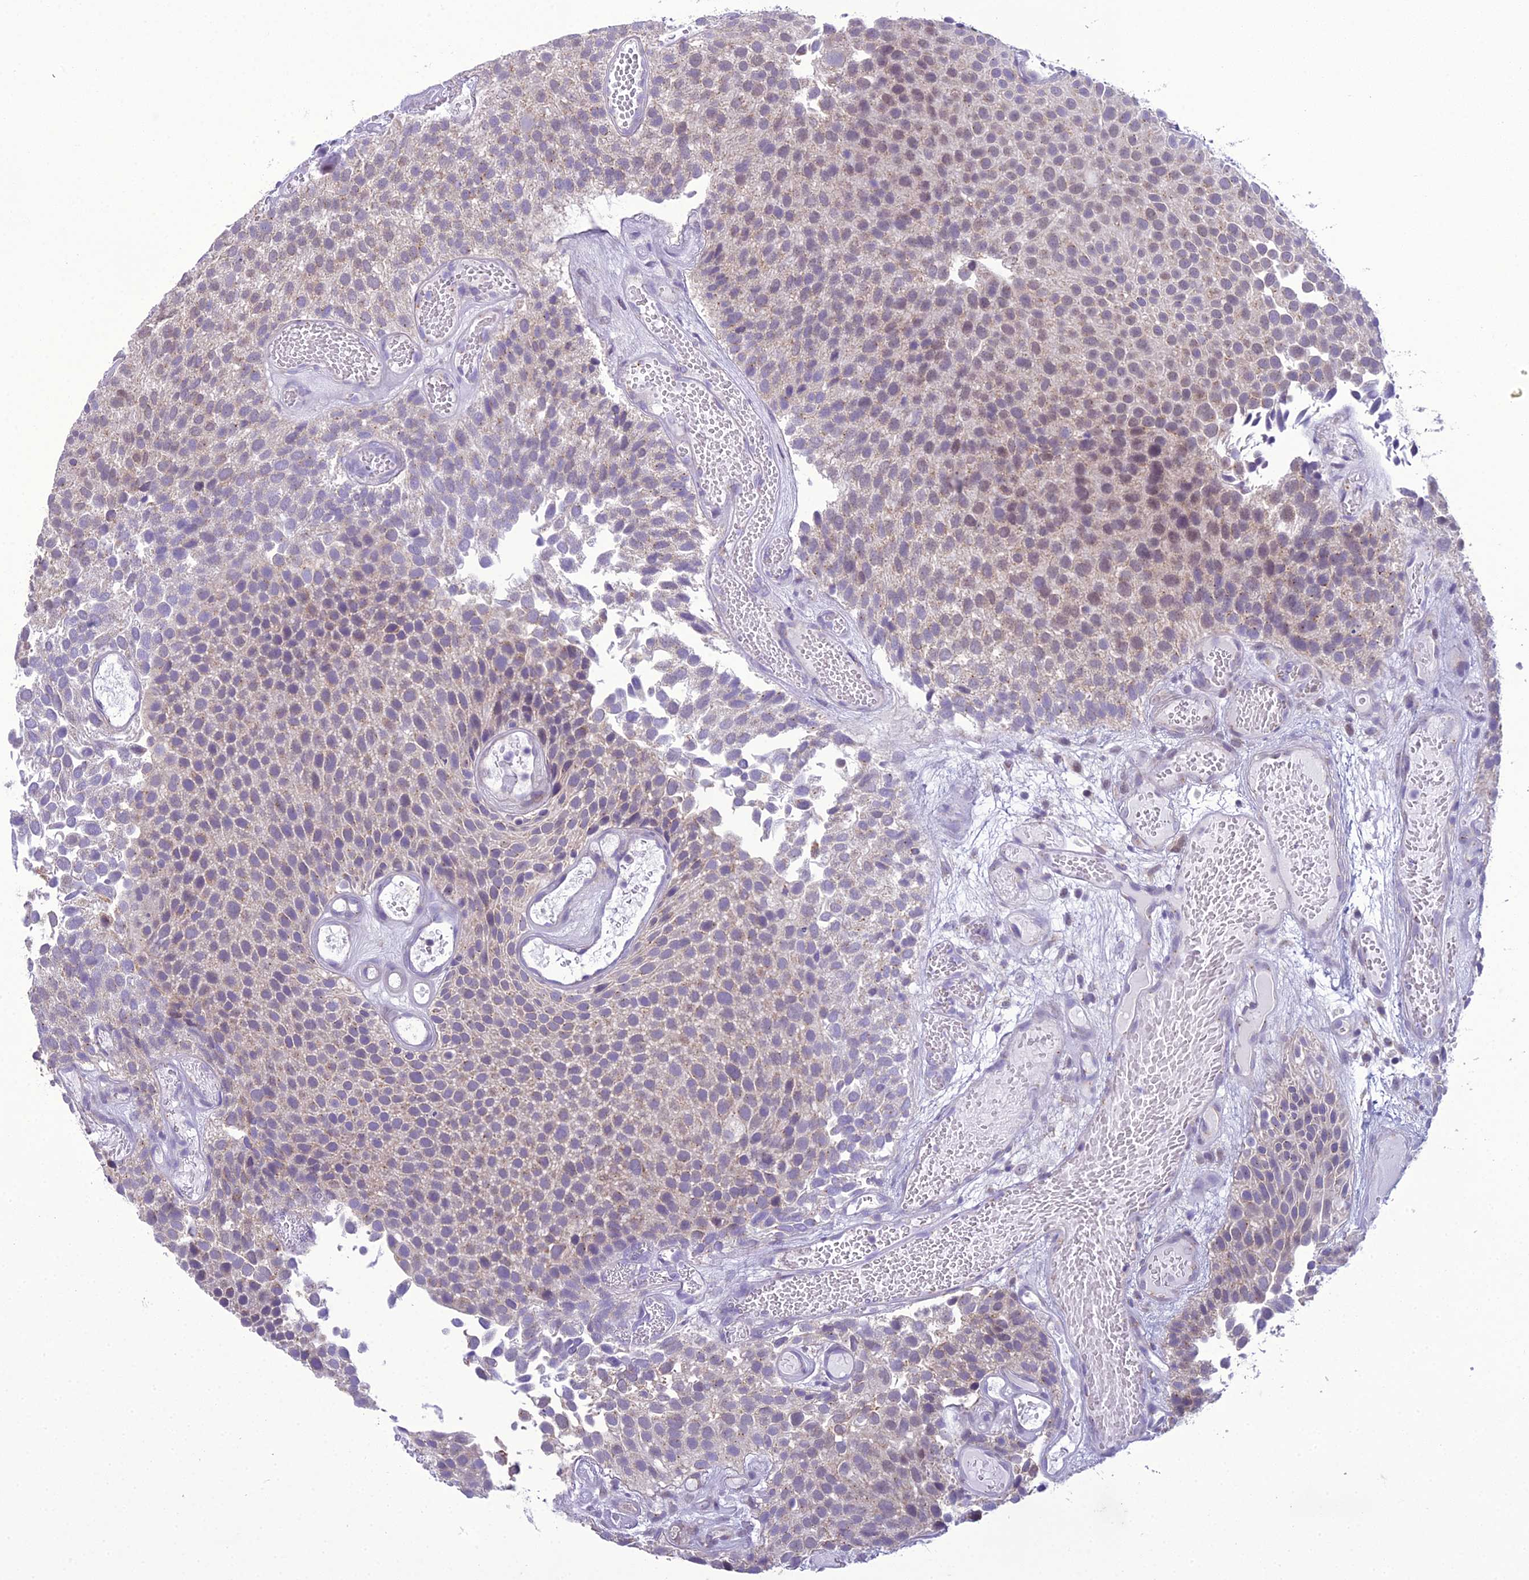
{"staining": {"intensity": "weak", "quantity": "25%-75%", "location": "cytoplasmic/membranous"}, "tissue": "urothelial cancer", "cell_type": "Tumor cells", "image_type": "cancer", "snomed": [{"axis": "morphology", "description": "Urothelial carcinoma, Low grade"}, {"axis": "topography", "description": "Urinary bladder"}], "caption": "This histopathology image reveals immunohistochemistry staining of human urothelial carcinoma (low-grade), with low weak cytoplasmic/membranous staining in about 25%-75% of tumor cells.", "gene": "B9D2", "patient": {"sex": "male", "age": 89}}